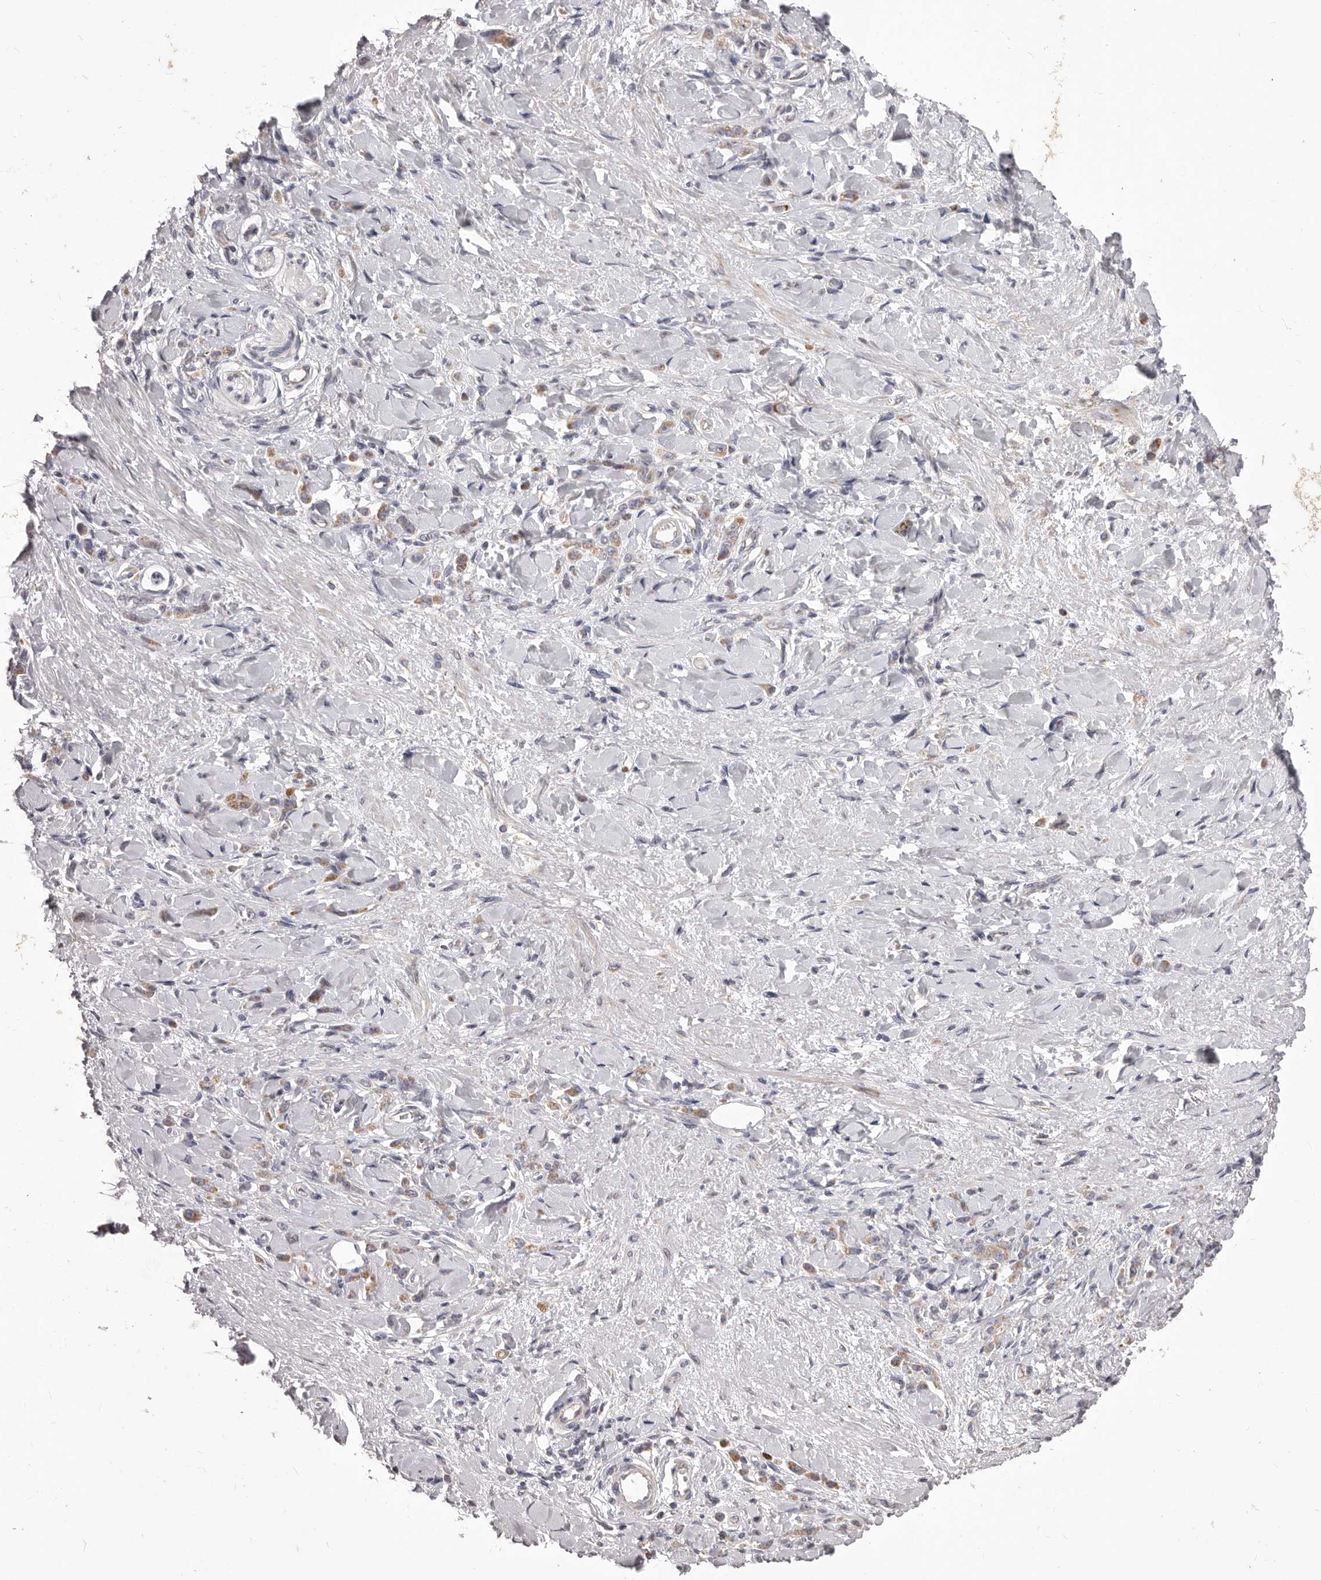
{"staining": {"intensity": "weak", "quantity": ">75%", "location": "cytoplasmic/membranous"}, "tissue": "stomach cancer", "cell_type": "Tumor cells", "image_type": "cancer", "snomed": [{"axis": "morphology", "description": "Normal tissue, NOS"}, {"axis": "morphology", "description": "Adenocarcinoma, NOS"}, {"axis": "topography", "description": "Stomach"}], "caption": "Stomach adenocarcinoma stained with a protein marker demonstrates weak staining in tumor cells.", "gene": "PRMT2", "patient": {"sex": "male", "age": 82}}